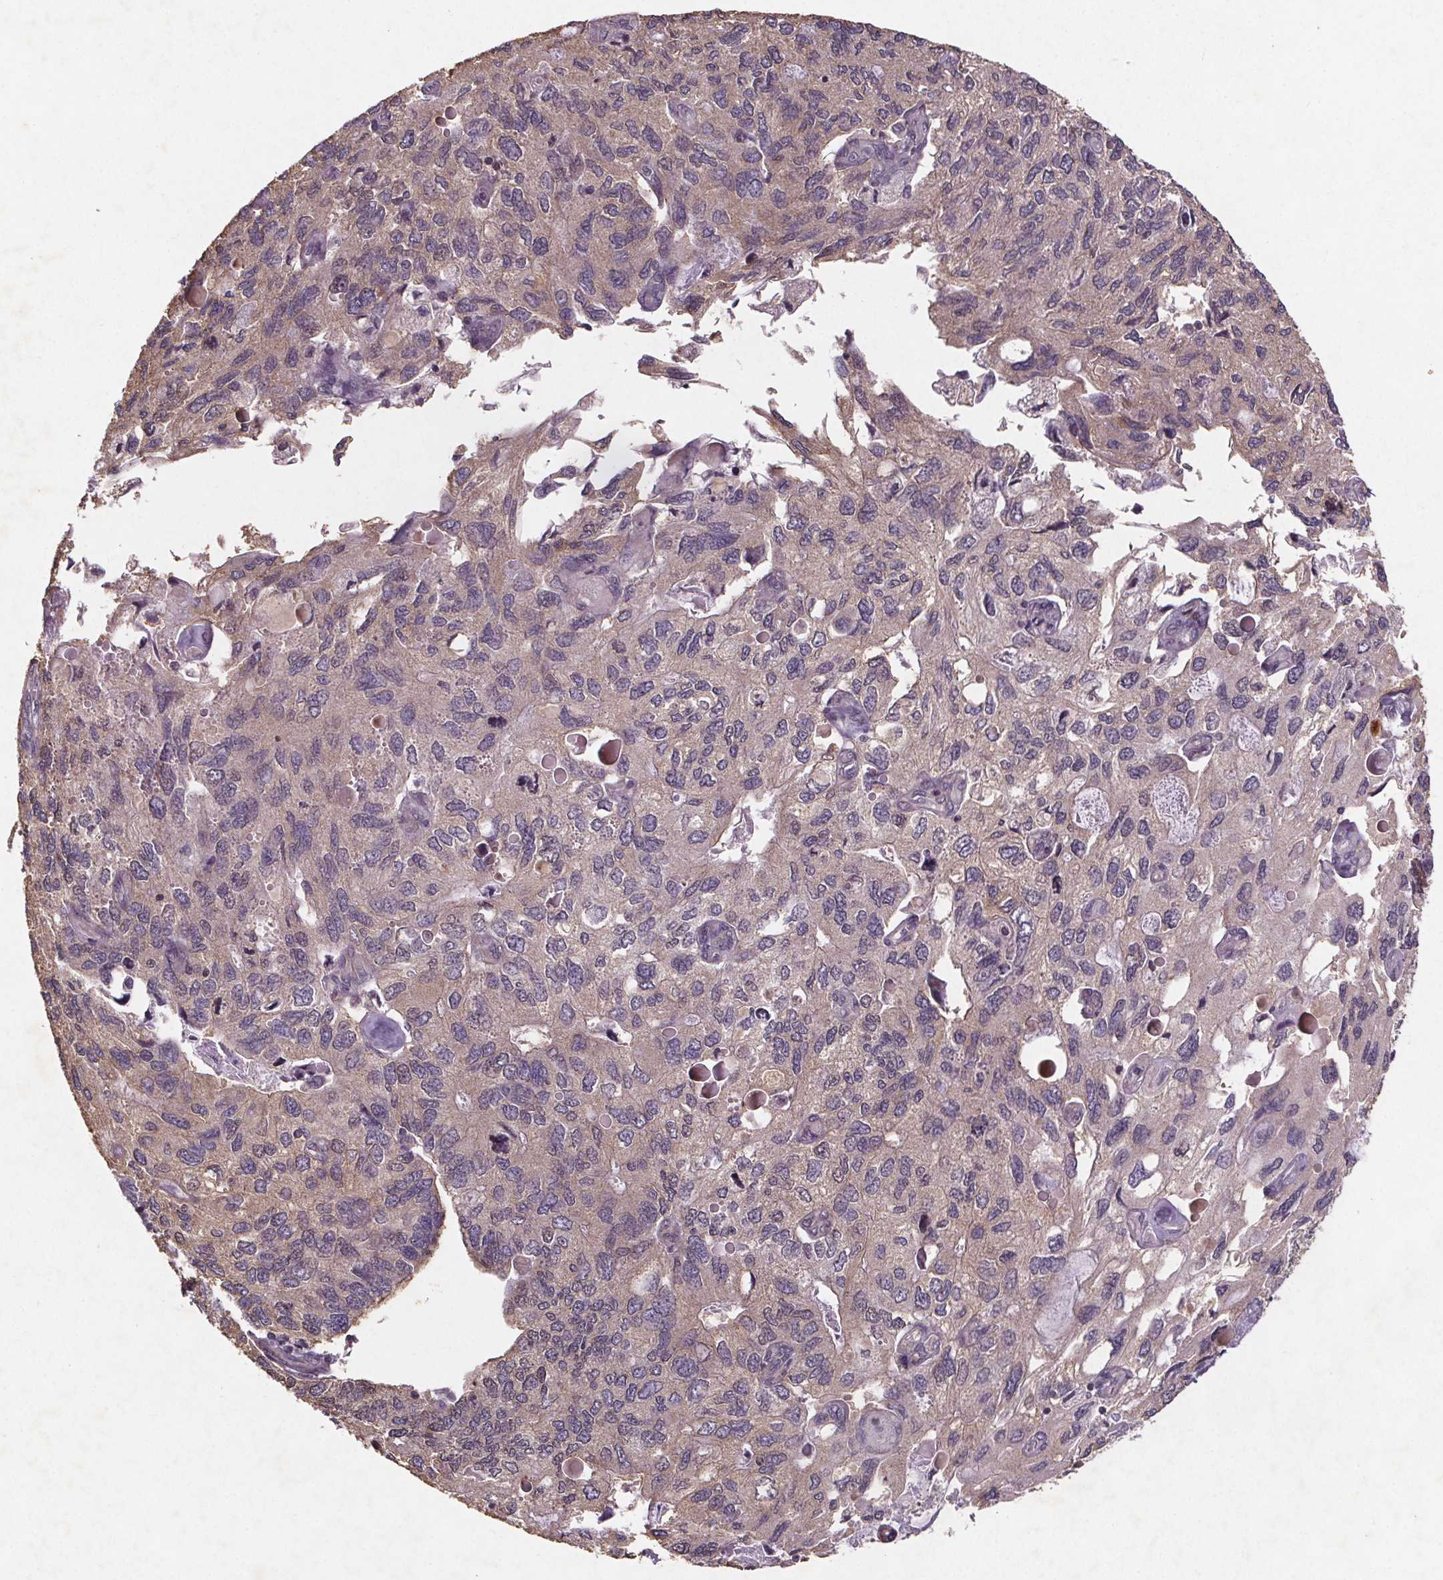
{"staining": {"intensity": "weak", "quantity": "25%-75%", "location": "cytoplasmic/membranous"}, "tissue": "endometrial cancer", "cell_type": "Tumor cells", "image_type": "cancer", "snomed": [{"axis": "morphology", "description": "Carcinoma, NOS"}, {"axis": "topography", "description": "Uterus"}], "caption": "Immunohistochemistry (DAB (3,3'-diaminobenzidine)) staining of human carcinoma (endometrial) displays weak cytoplasmic/membranous protein staining in about 25%-75% of tumor cells.", "gene": "STRN3", "patient": {"sex": "female", "age": 76}}